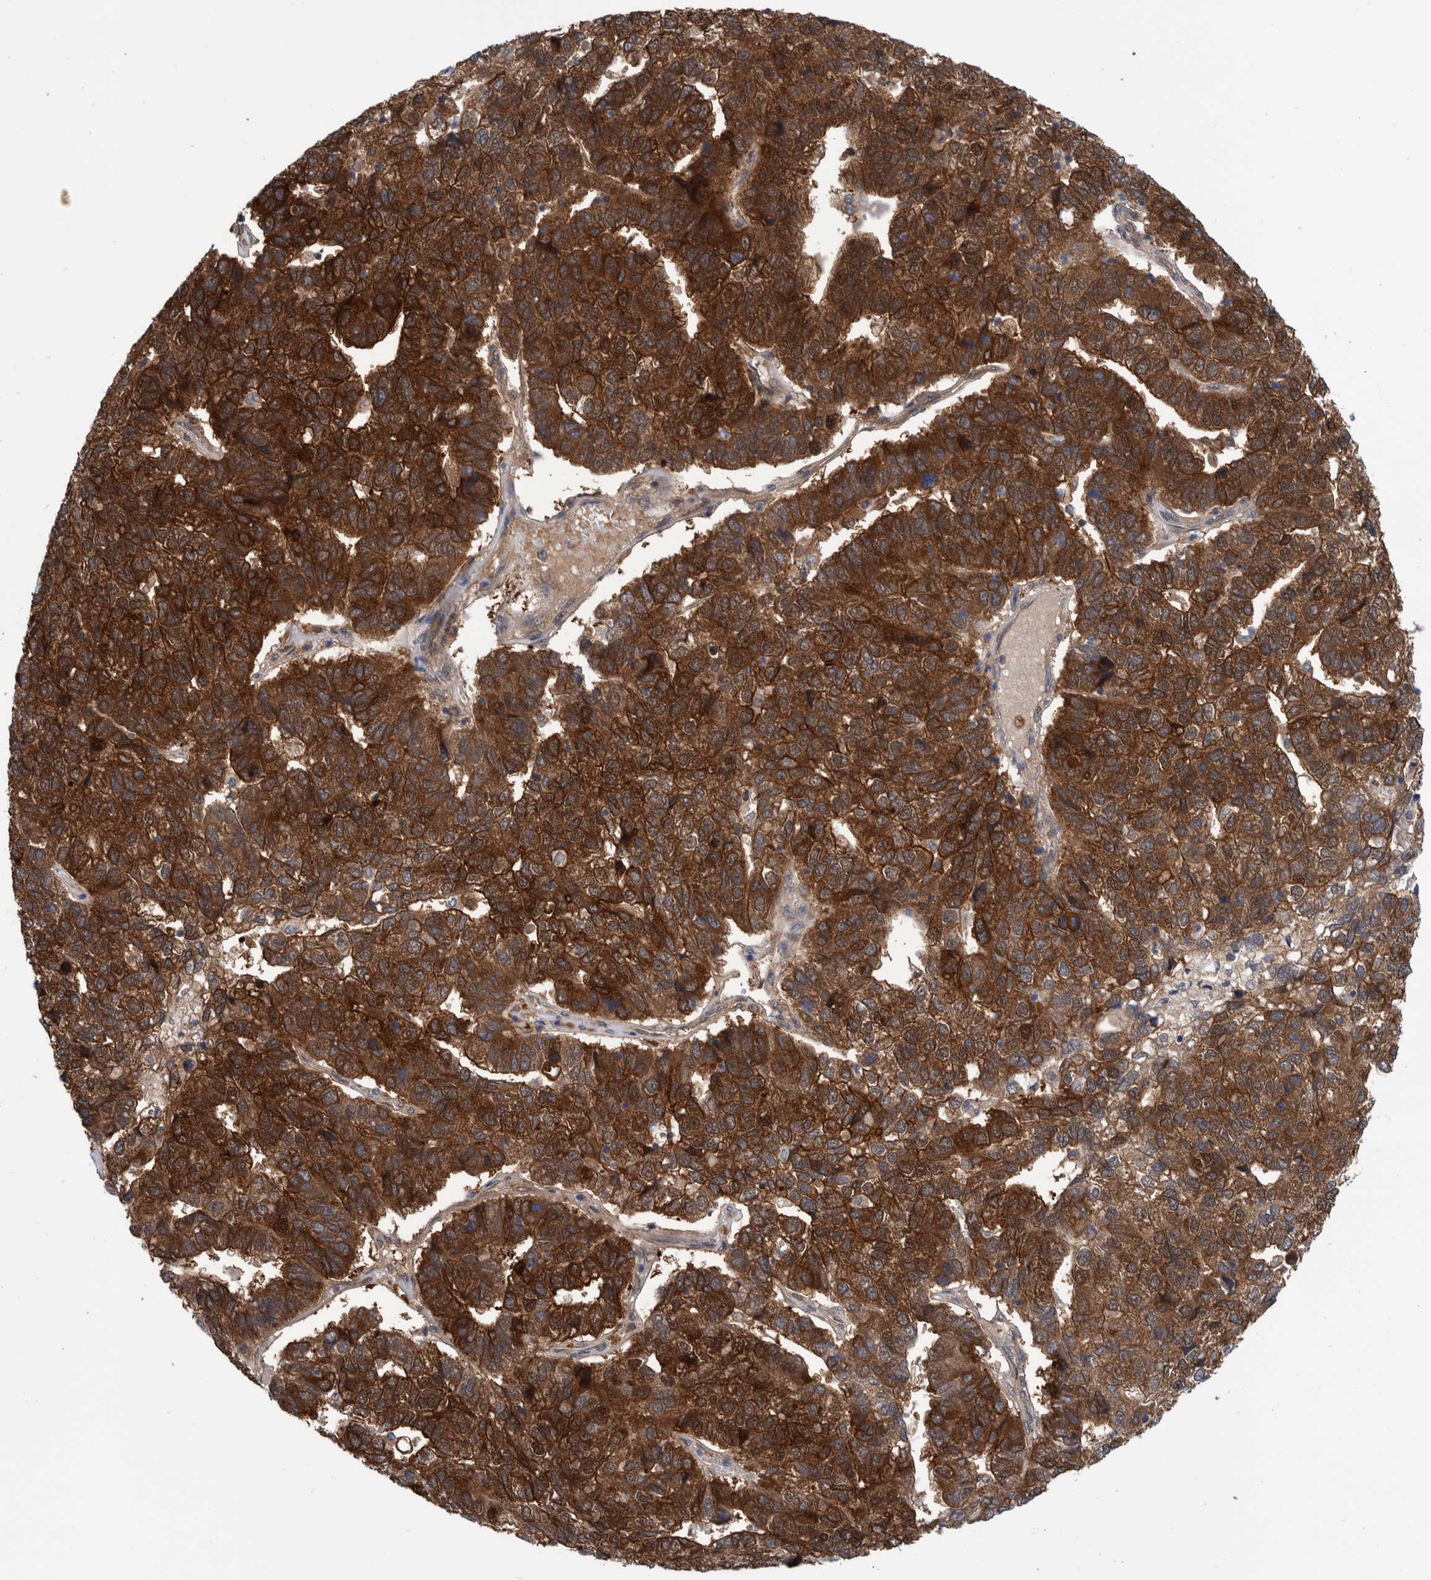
{"staining": {"intensity": "strong", "quantity": ">75%", "location": "cytoplasmic/membranous"}, "tissue": "pancreatic cancer", "cell_type": "Tumor cells", "image_type": "cancer", "snomed": [{"axis": "morphology", "description": "Adenocarcinoma, NOS"}, {"axis": "topography", "description": "Pancreas"}], "caption": "IHC image of neoplastic tissue: pancreatic cancer stained using immunohistochemistry (IHC) shows high levels of strong protein expression localized specifically in the cytoplasmic/membranous of tumor cells, appearing as a cytoplasmic/membranous brown color.", "gene": "PFAS", "patient": {"sex": "female", "age": 61}}